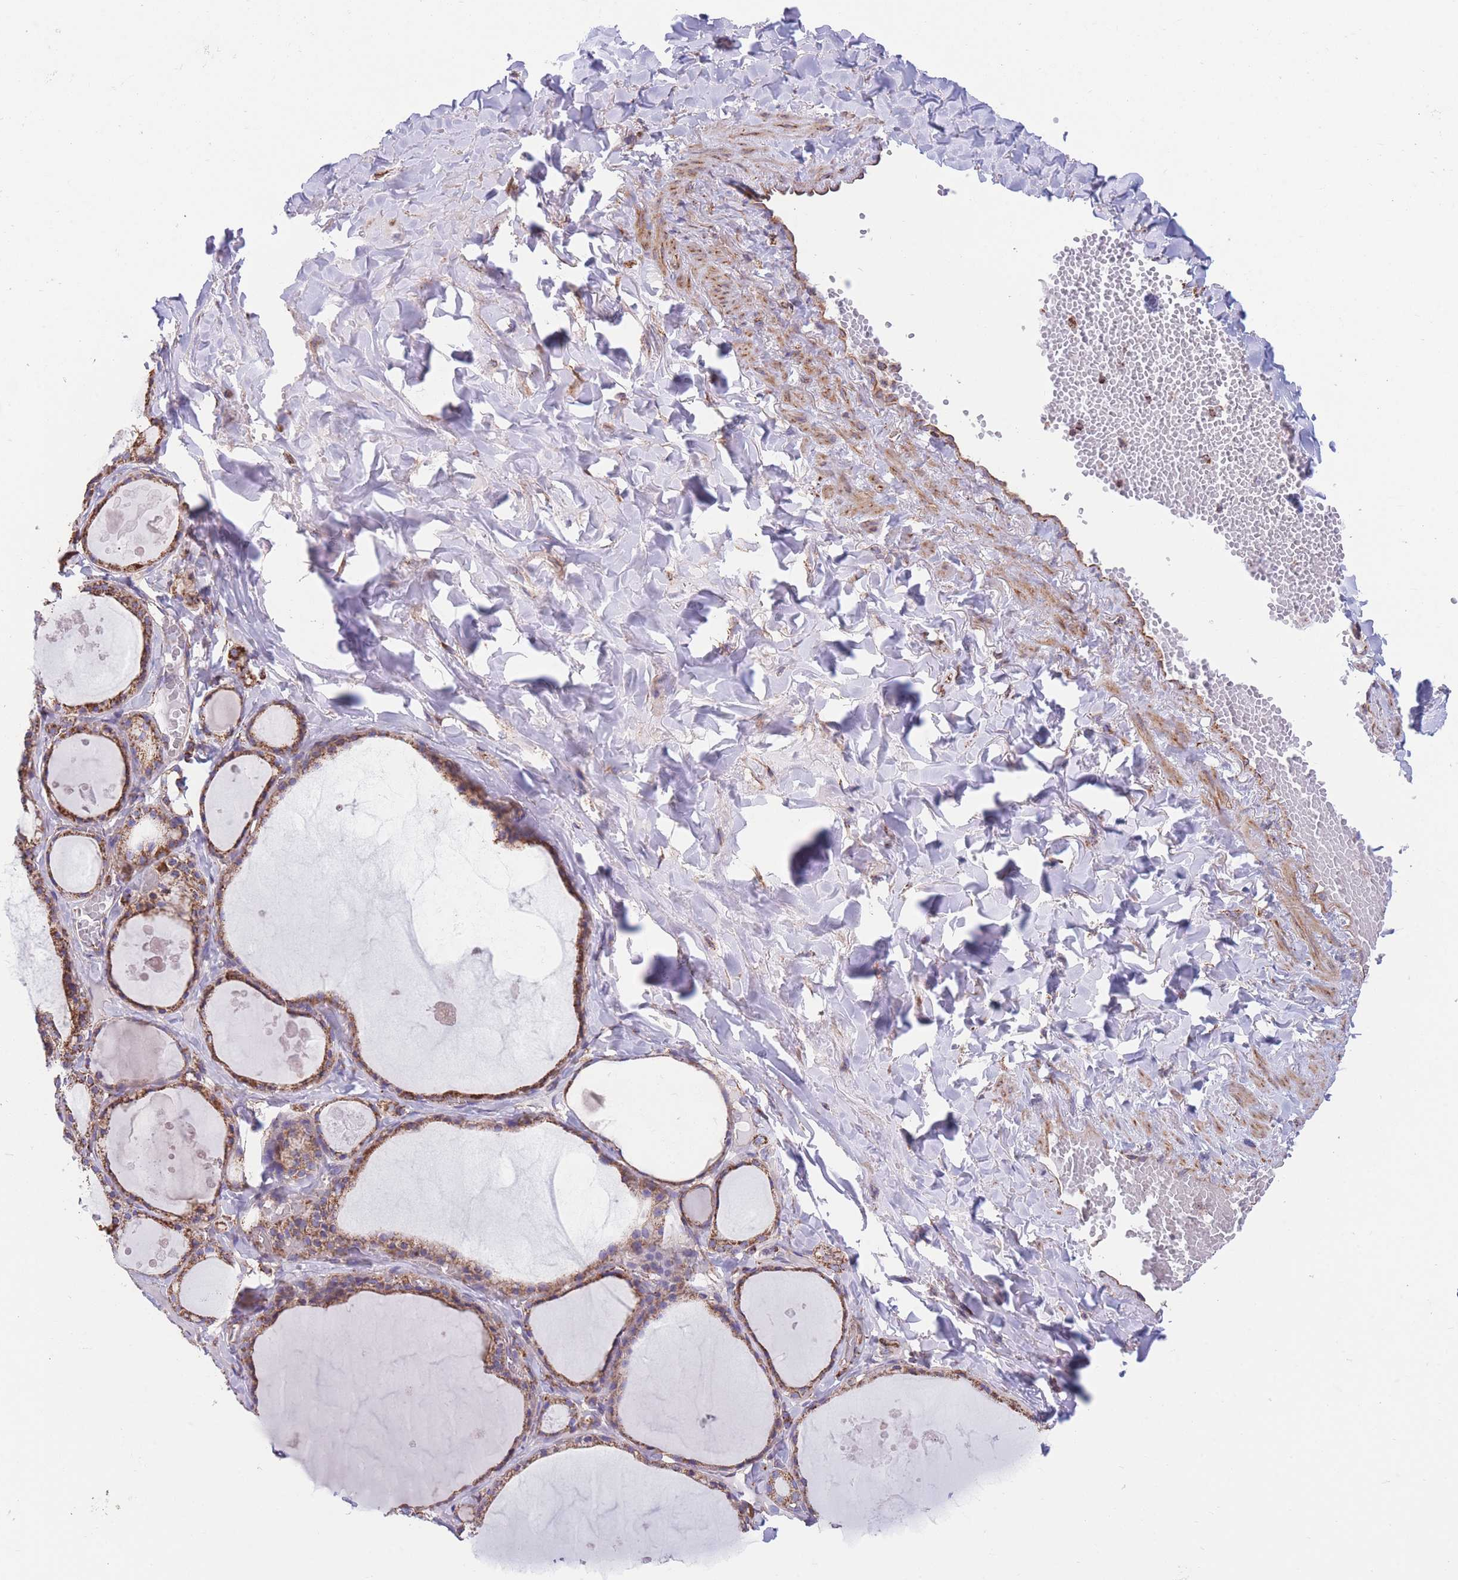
{"staining": {"intensity": "moderate", "quantity": ">75%", "location": "cytoplasmic/membranous"}, "tissue": "thyroid gland", "cell_type": "Glandular cells", "image_type": "normal", "snomed": [{"axis": "morphology", "description": "Normal tissue, NOS"}, {"axis": "topography", "description": "Thyroid gland"}], "caption": "Immunohistochemistry (IHC) histopathology image of normal human thyroid gland stained for a protein (brown), which displays medium levels of moderate cytoplasmic/membranous positivity in about >75% of glandular cells.", "gene": "FKBP8", "patient": {"sex": "male", "age": 56}}